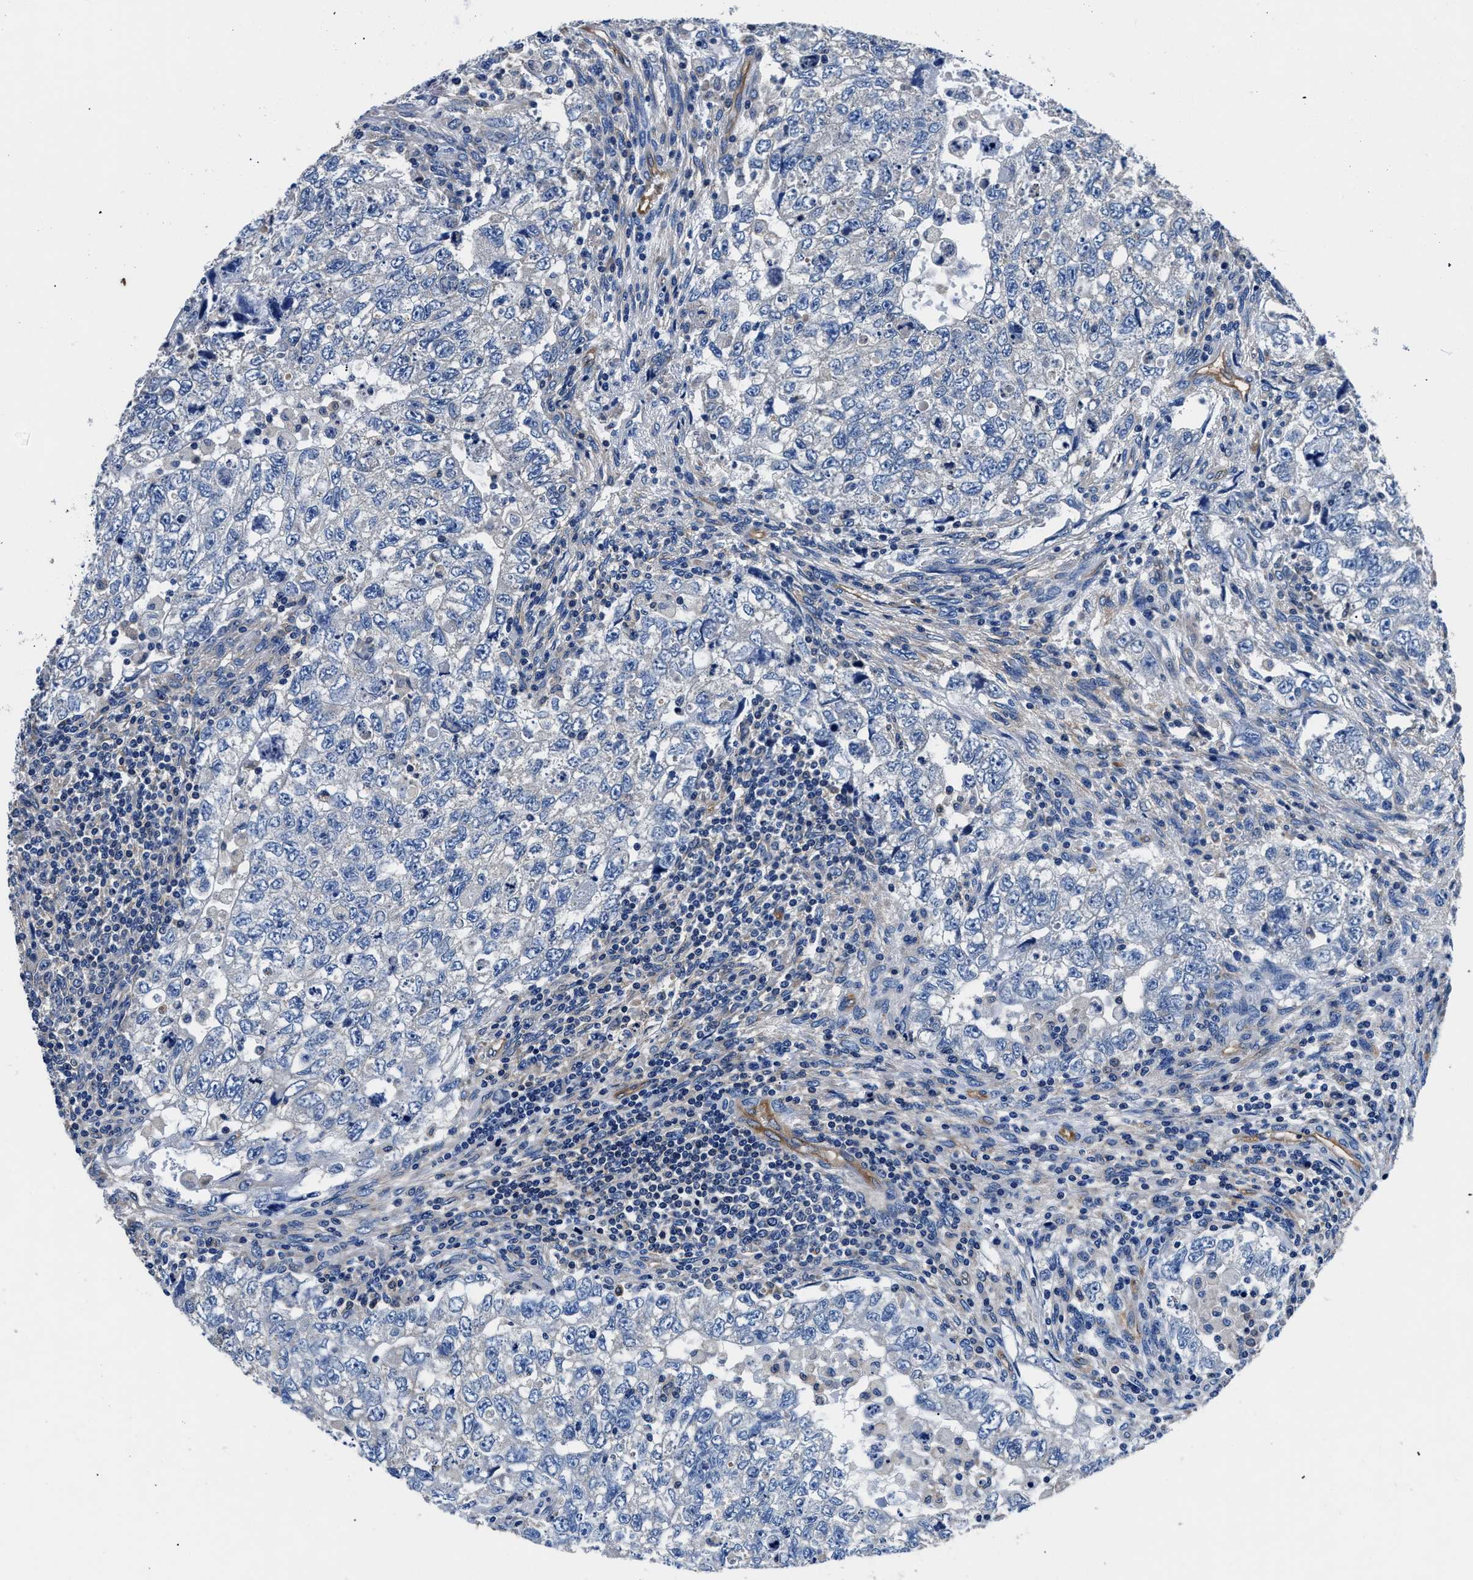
{"staining": {"intensity": "negative", "quantity": "none", "location": "none"}, "tissue": "testis cancer", "cell_type": "Tumor cells", "image_type": "cancer", "snomed": [{"axis": "morphology", "description": "Carcinoma, Embryonal, NOS"}, {"axis": "topography", "description": "Testis"}], "caption": "Testis cancer stained for a protein using IHC reveals no positivity tumor cells.", "gene": "NEU1", "patient": {"sex": "male", "age": 36}}